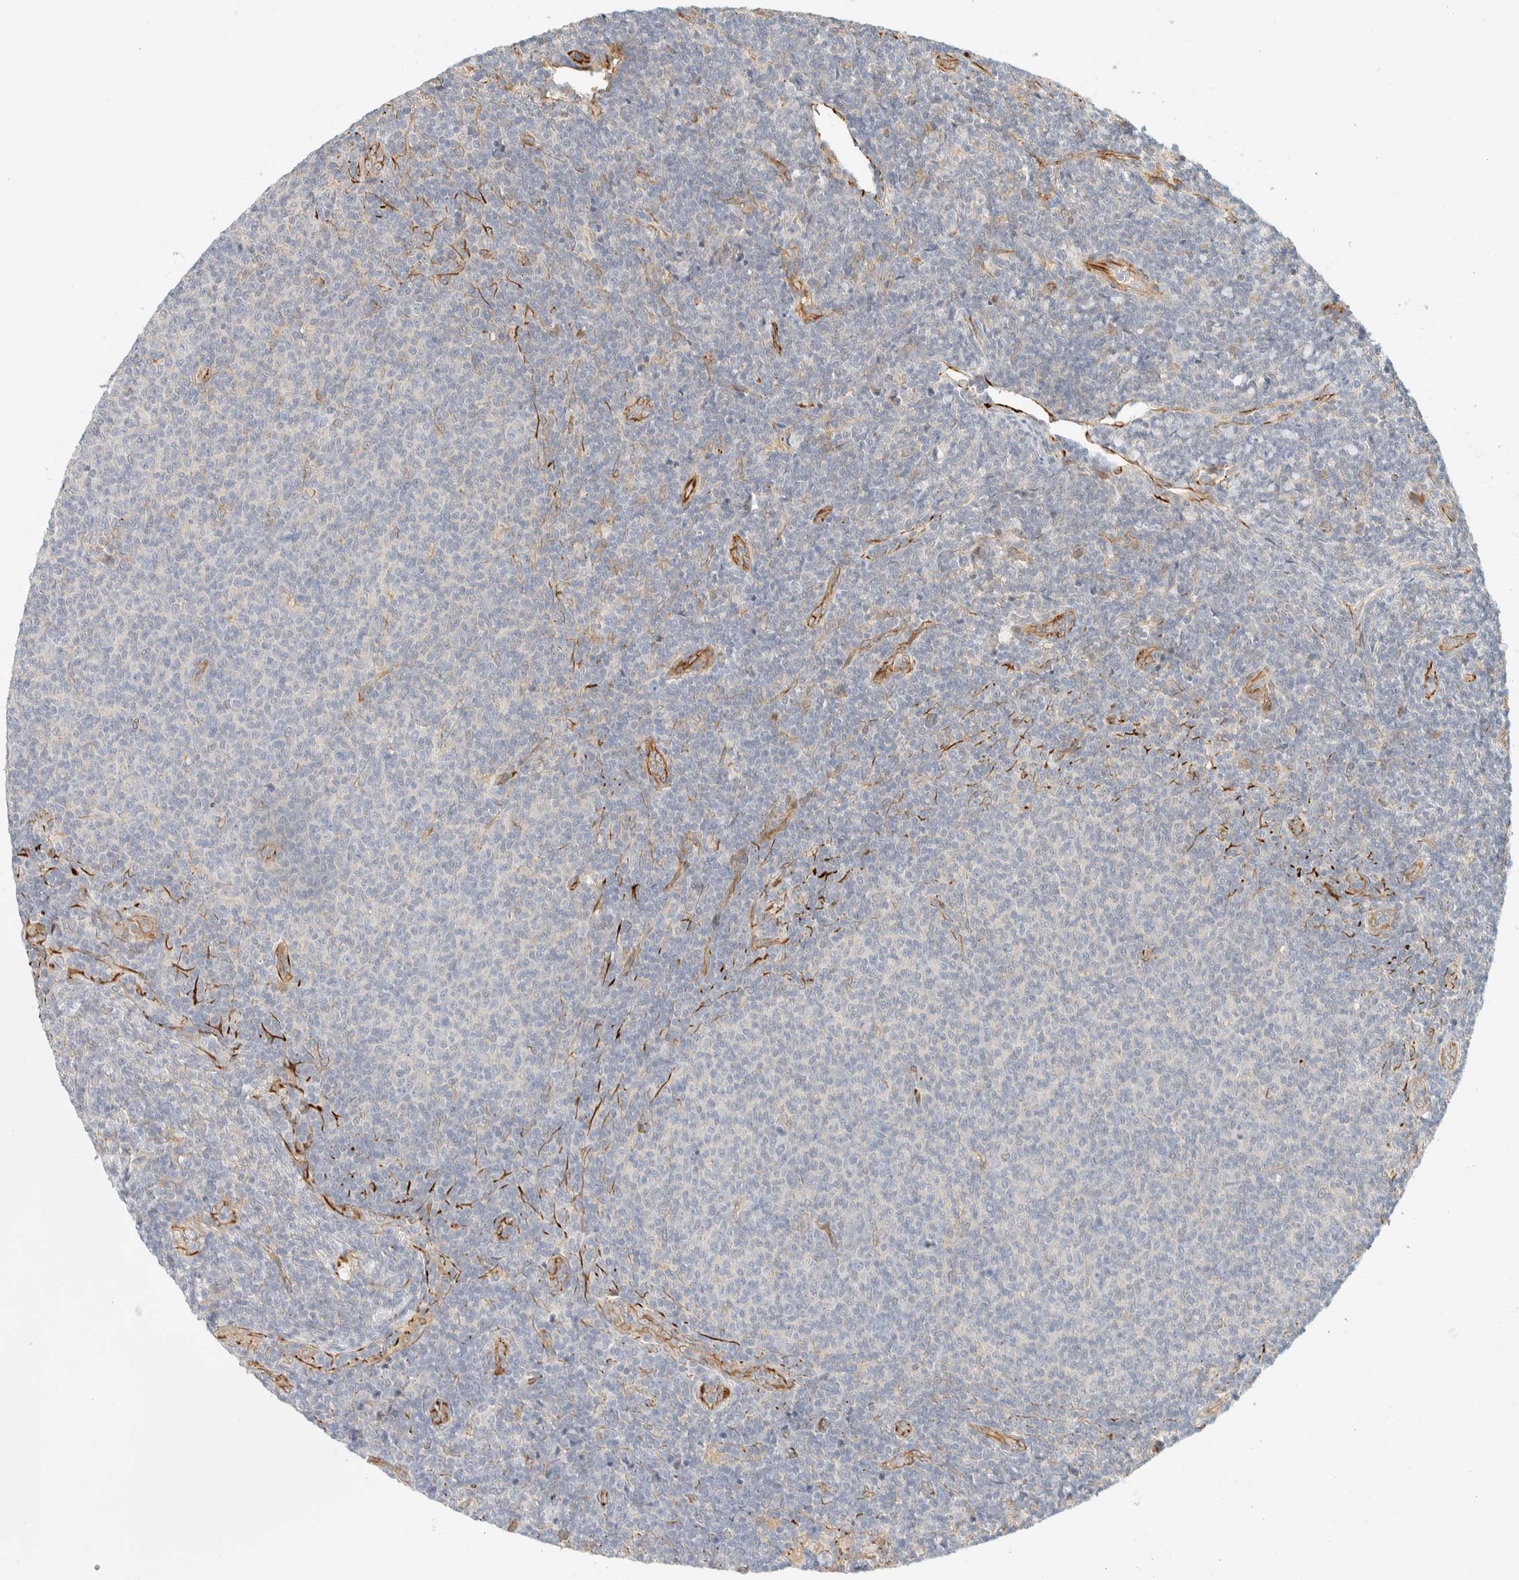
{"staining": {"intensity": "negative", "quantity": "none", "location": "none"}, "tissue": "lymphoma", "cell_type": "Tumor cells", "image_type": "cancer", "snomed": [{"axis": "morphology", "description": "Malignant lymphoma, non-Hodgkin's type, Low grade"}, {"axis": "topography", "description": "Lymph node"}], "caption": "An image of lymphoma stained for a protein exhibits no brown staining in tumor cells.", "gene": "FAT1", "patient": {"sex": "male", "age": 66}}